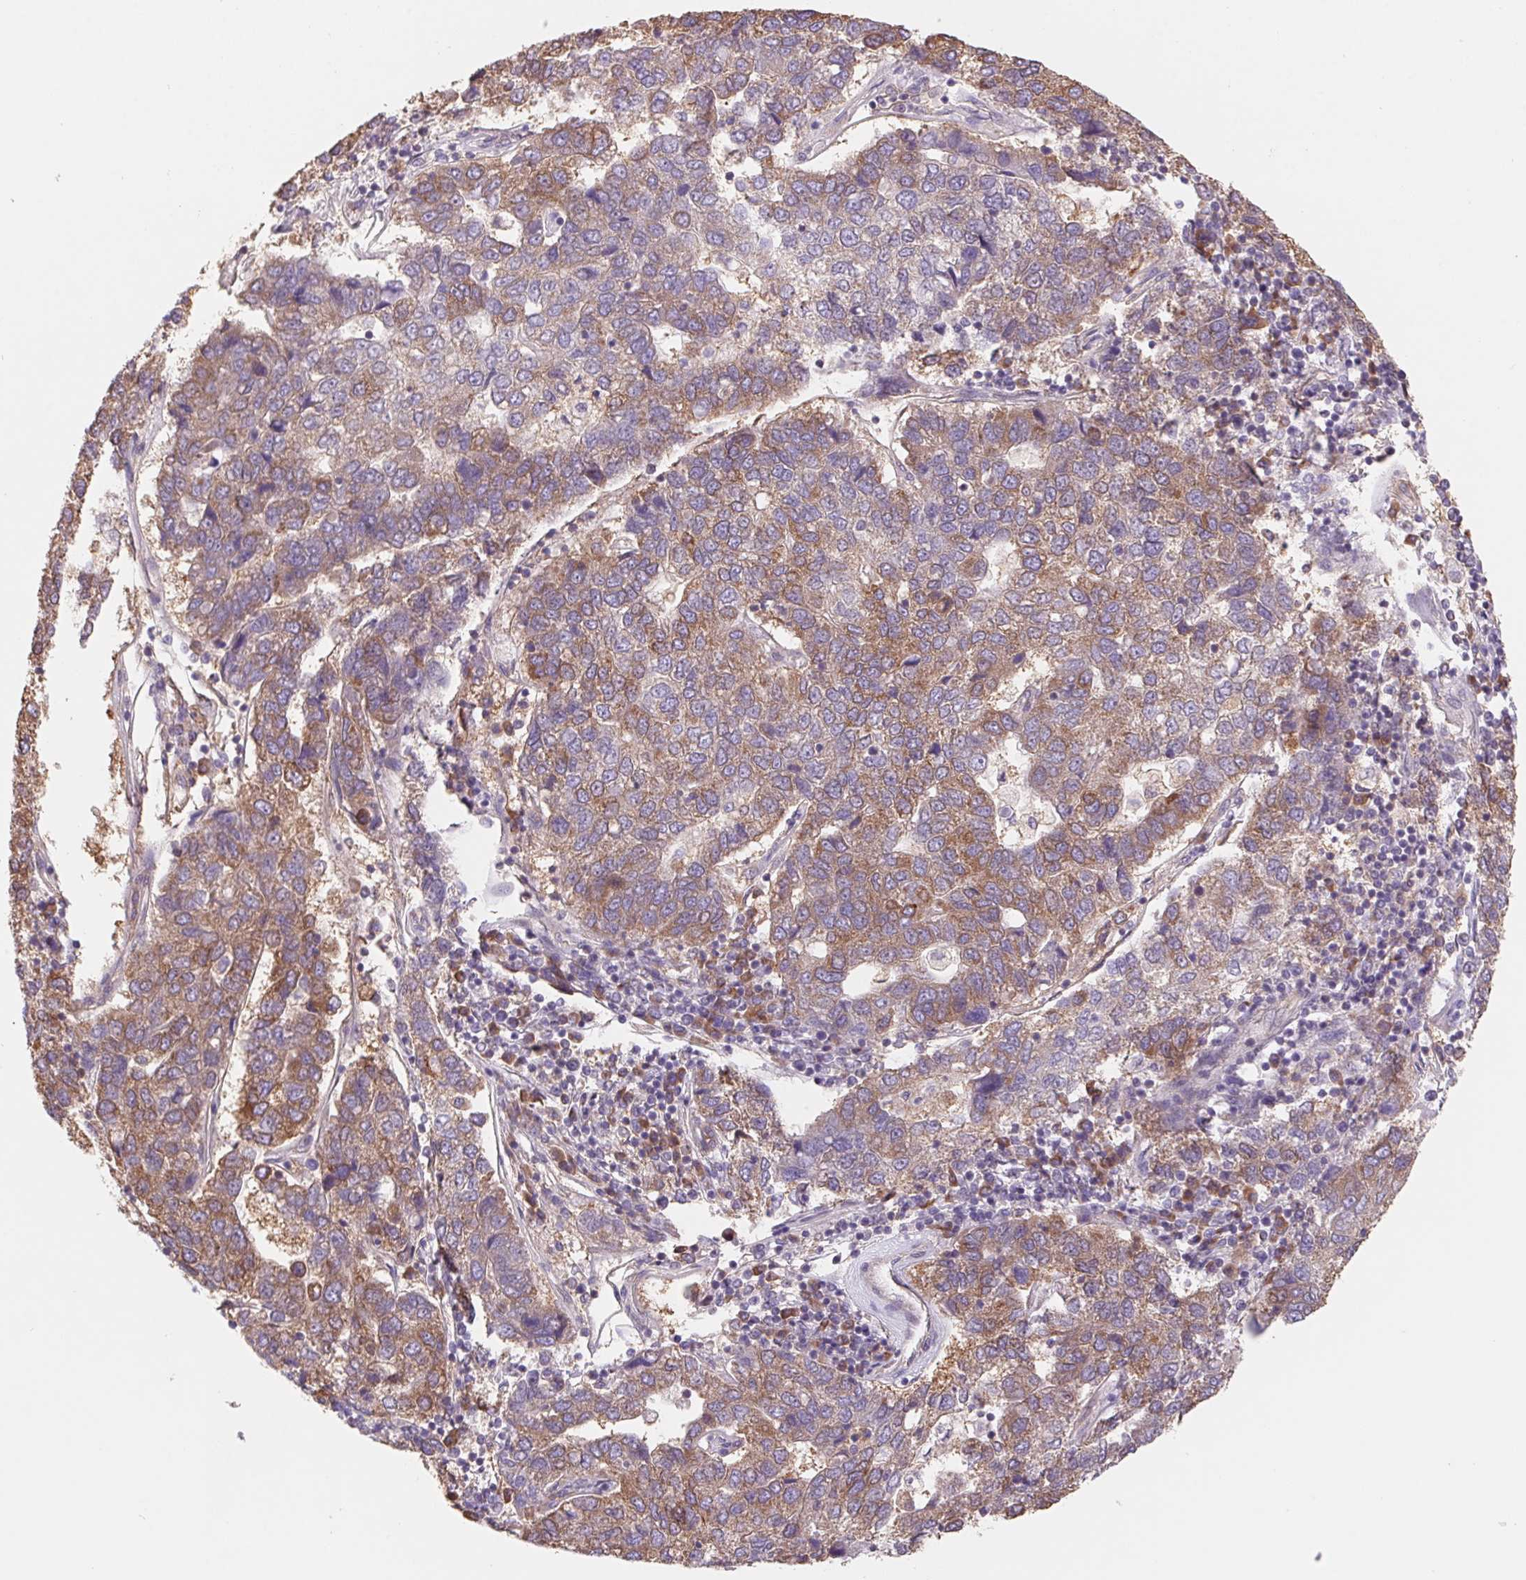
{"staining": {"intensity": "moderate", "quantity": "25%-75%", "location": "cytoplasmic/membranous"}, "tissue": "pancreatic cancer", "cell_type": "Tumor cells", "image_type": "cancer", "snomed": [{"axis": "morphology", "description": "Adenocarcinoma, NOS"}, {"axis": "topography", "description": "Pancreas"}], "caption": "A brown stain highlights moderate cytoplasmic/membranous staining of a protein in human pancreatic cancer tumor cells.", "gene": "RAB1A", "patient": {"sex": "female", "age": 61}}